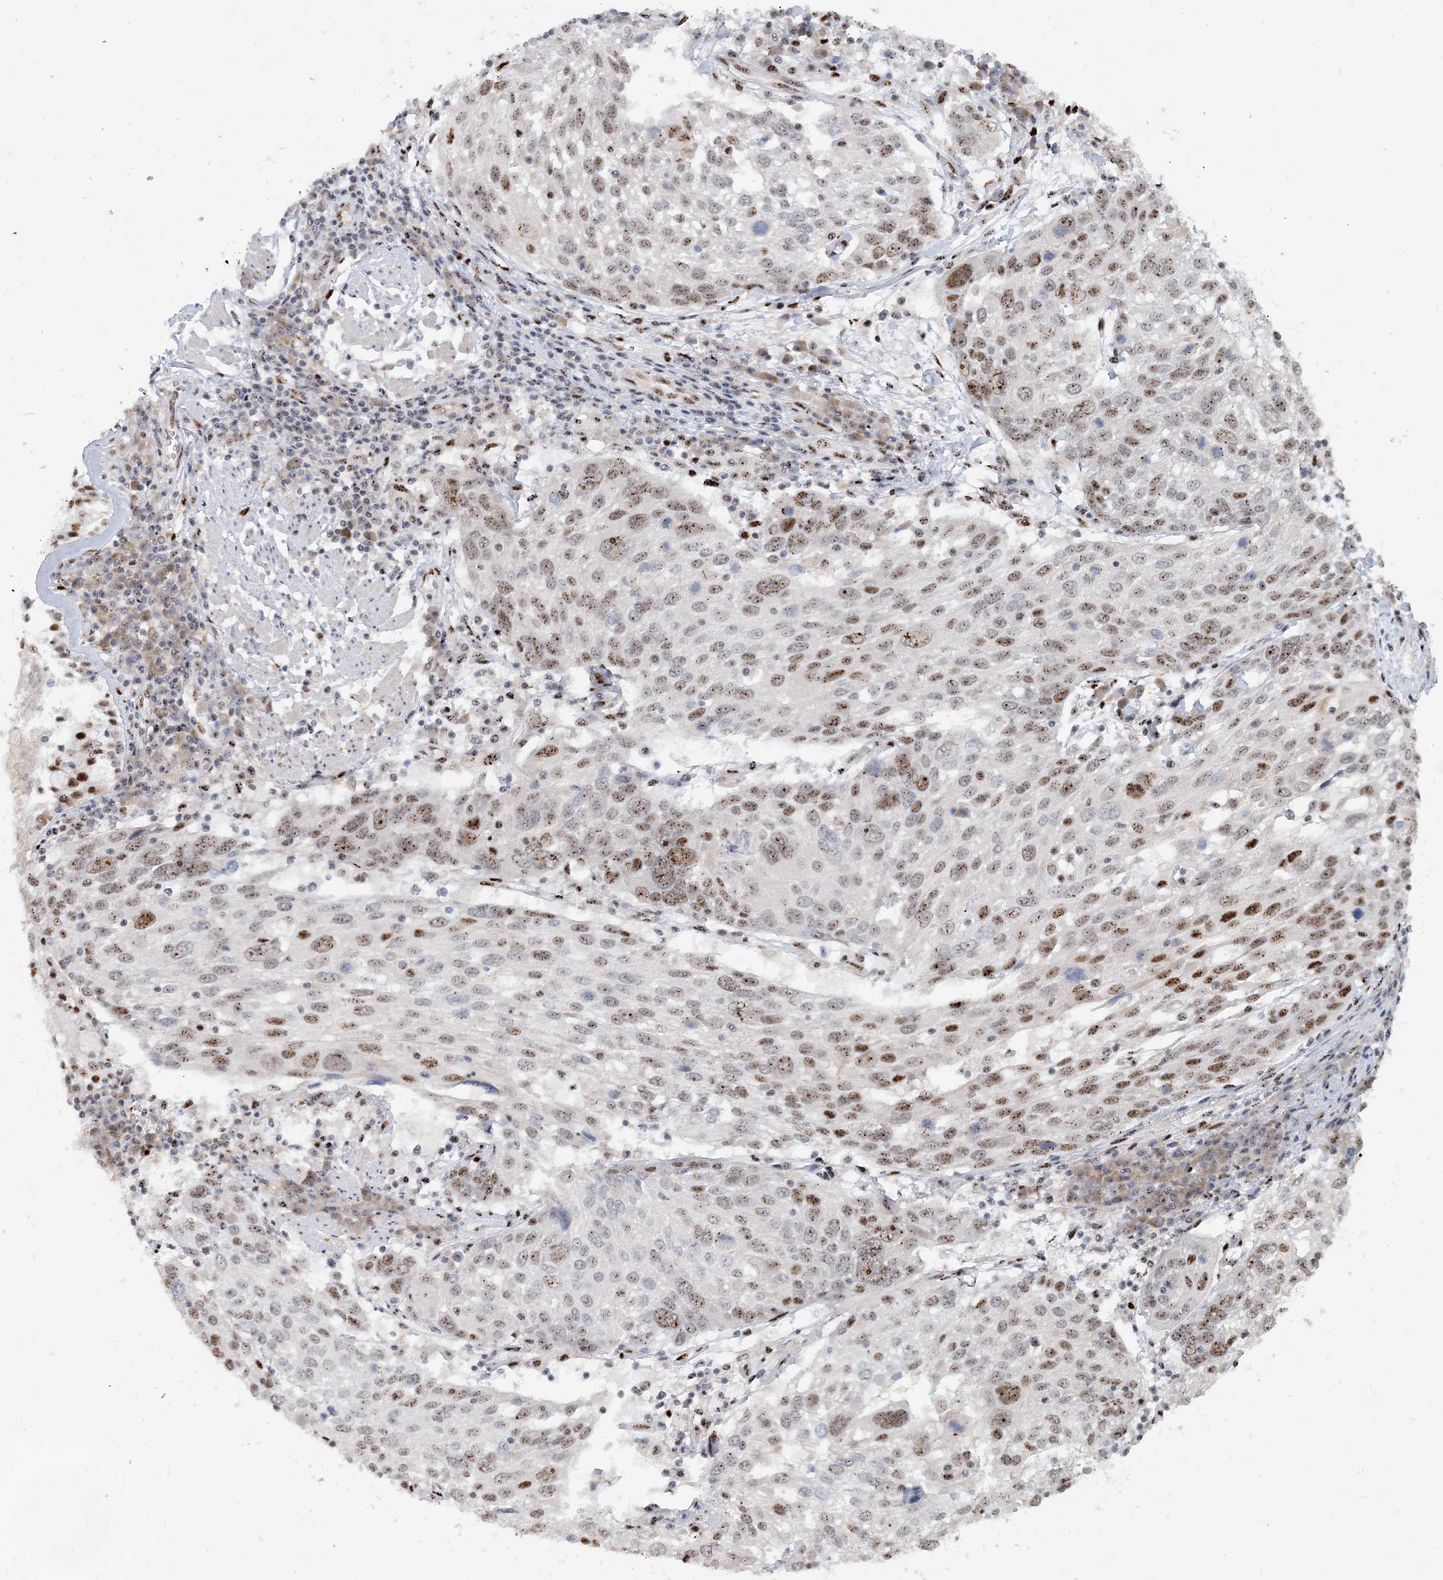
{"staining": {"intensity": "moderate", "quantity": "25%-75%", "location": "nuclear"}, "tissue": "lung cancer", "cell_type": "Tumor cells", "image_type": "cancer", "snomed": [{"axis": "morphology", "description": "Squamous cell carcinoma, NOS"}, {"axis": "topography", "description": "Lung"}], "caption": "A brown stain highlights moderate nuclear positivity of a protein in human lung cancer (squamous cell carcinoma) tumor cells. (DAB (3,3'-diaminobenzidine) IHC with brightfield microscopy, high magnification).", "gene": "GIN1", "patient": {"sex": "male", "age": 65}}